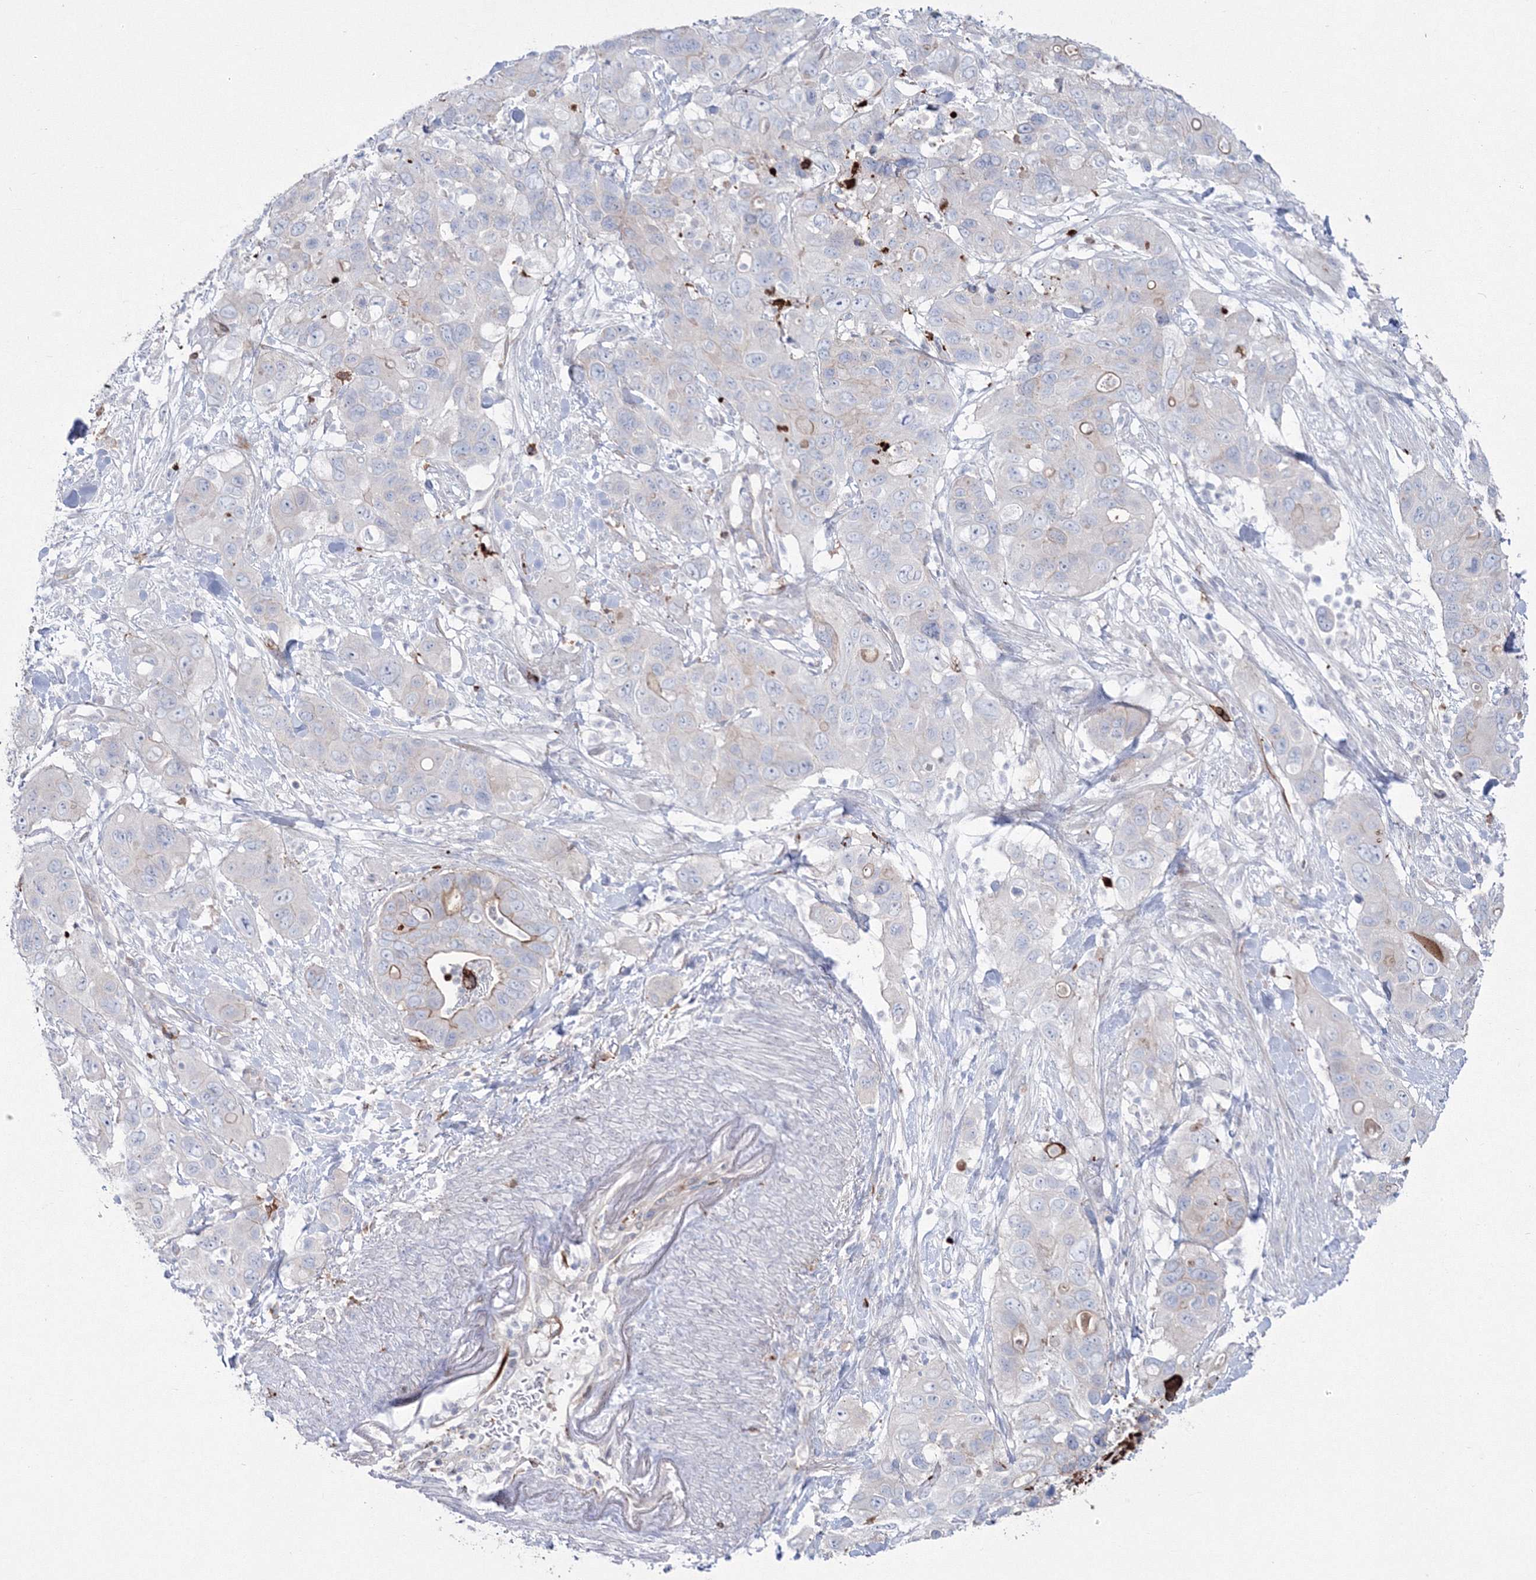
{"staining": {"intensity": "weak", "quantity": "<25%", "location": "cytoplasmic/membranous"}, "tissue": "pancreatic cancer", "cell_type": "Tumor cells", "image_type": "cancer", "snomed": [{"axis": "morphology", "description": "Adenocarcinoma, NOS"}, {"axis": "topography", "description": "Pancreas"}], "caption": "Immunohistochemistry (IHC) micrograph of neoplastic tissue: human pancreatic adenocarcinoma stained with DAB (3,3'-diaminobenzidine) demonstrates no significant protein staining in tumor cells.", "gene": "HYAL2", "patient": {"sex": "female", "age": 71}}